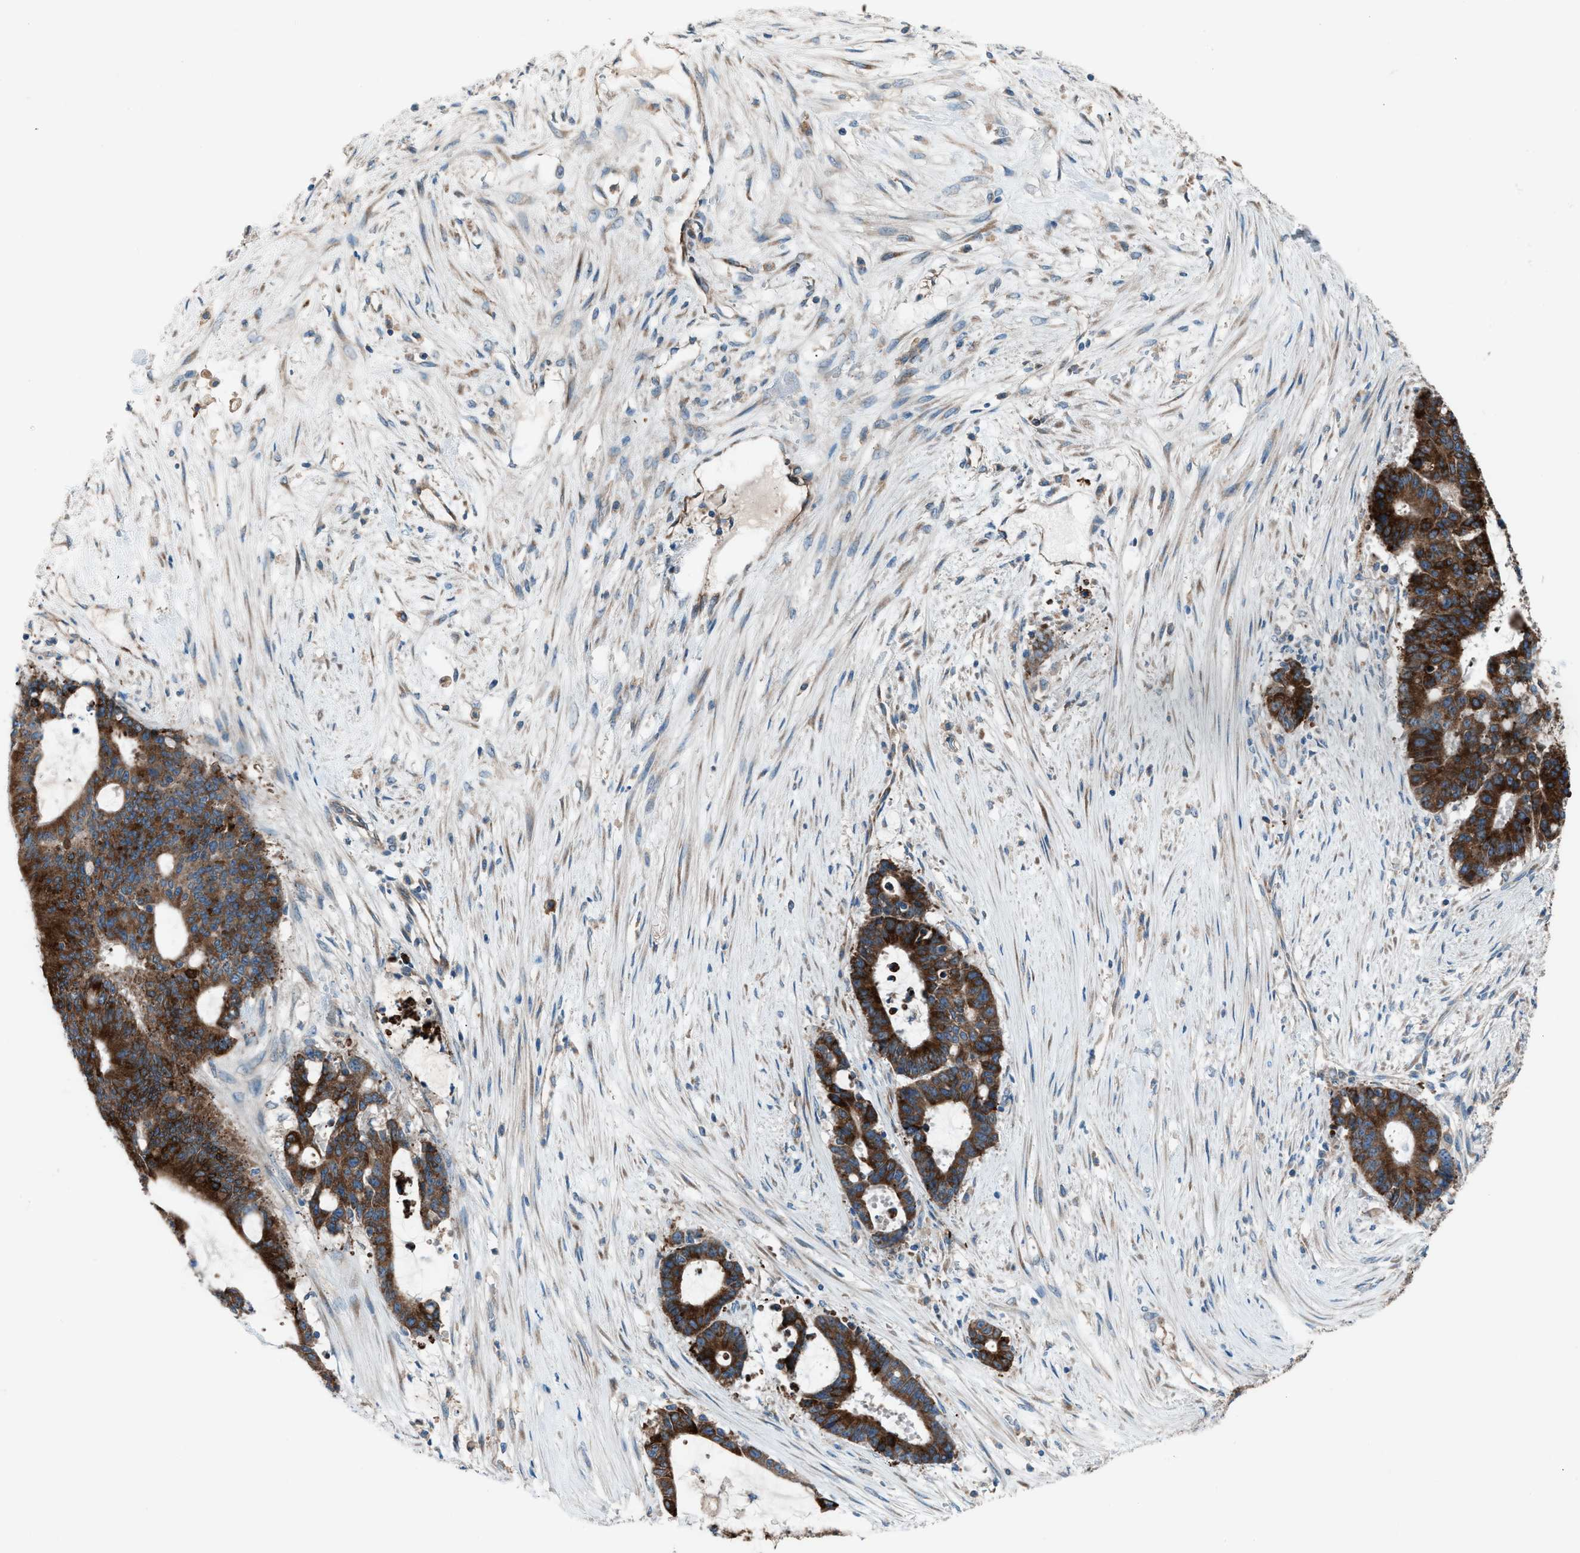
{"staining": {"intensity": "strong", "quantity": ">75%", "location": "cytoplasmic/membranous"}, "tissue": "liver cancer", "cell_type": "Tumor cells", "image_type": "cancer", "snomed": [{"axis": "morphology", "description": "Cholangiocarcinoma"}, {"axis": "topography", "description": "Liver"}], "caption": "Immunohistochemical staining of liver cancer (cholangiocarcinoma) demonstrates high levels of strong cytoplasmic/membranous protein staining in about >75% of tumor cells. (Stains: DAB (3,3'-diaminobenzidine) in brown, nuclei in blue, Microscopy: brightfield microscopy at high magnification).", "gene": "HEG1", "patient": {"sex": "female", "age": 73}}